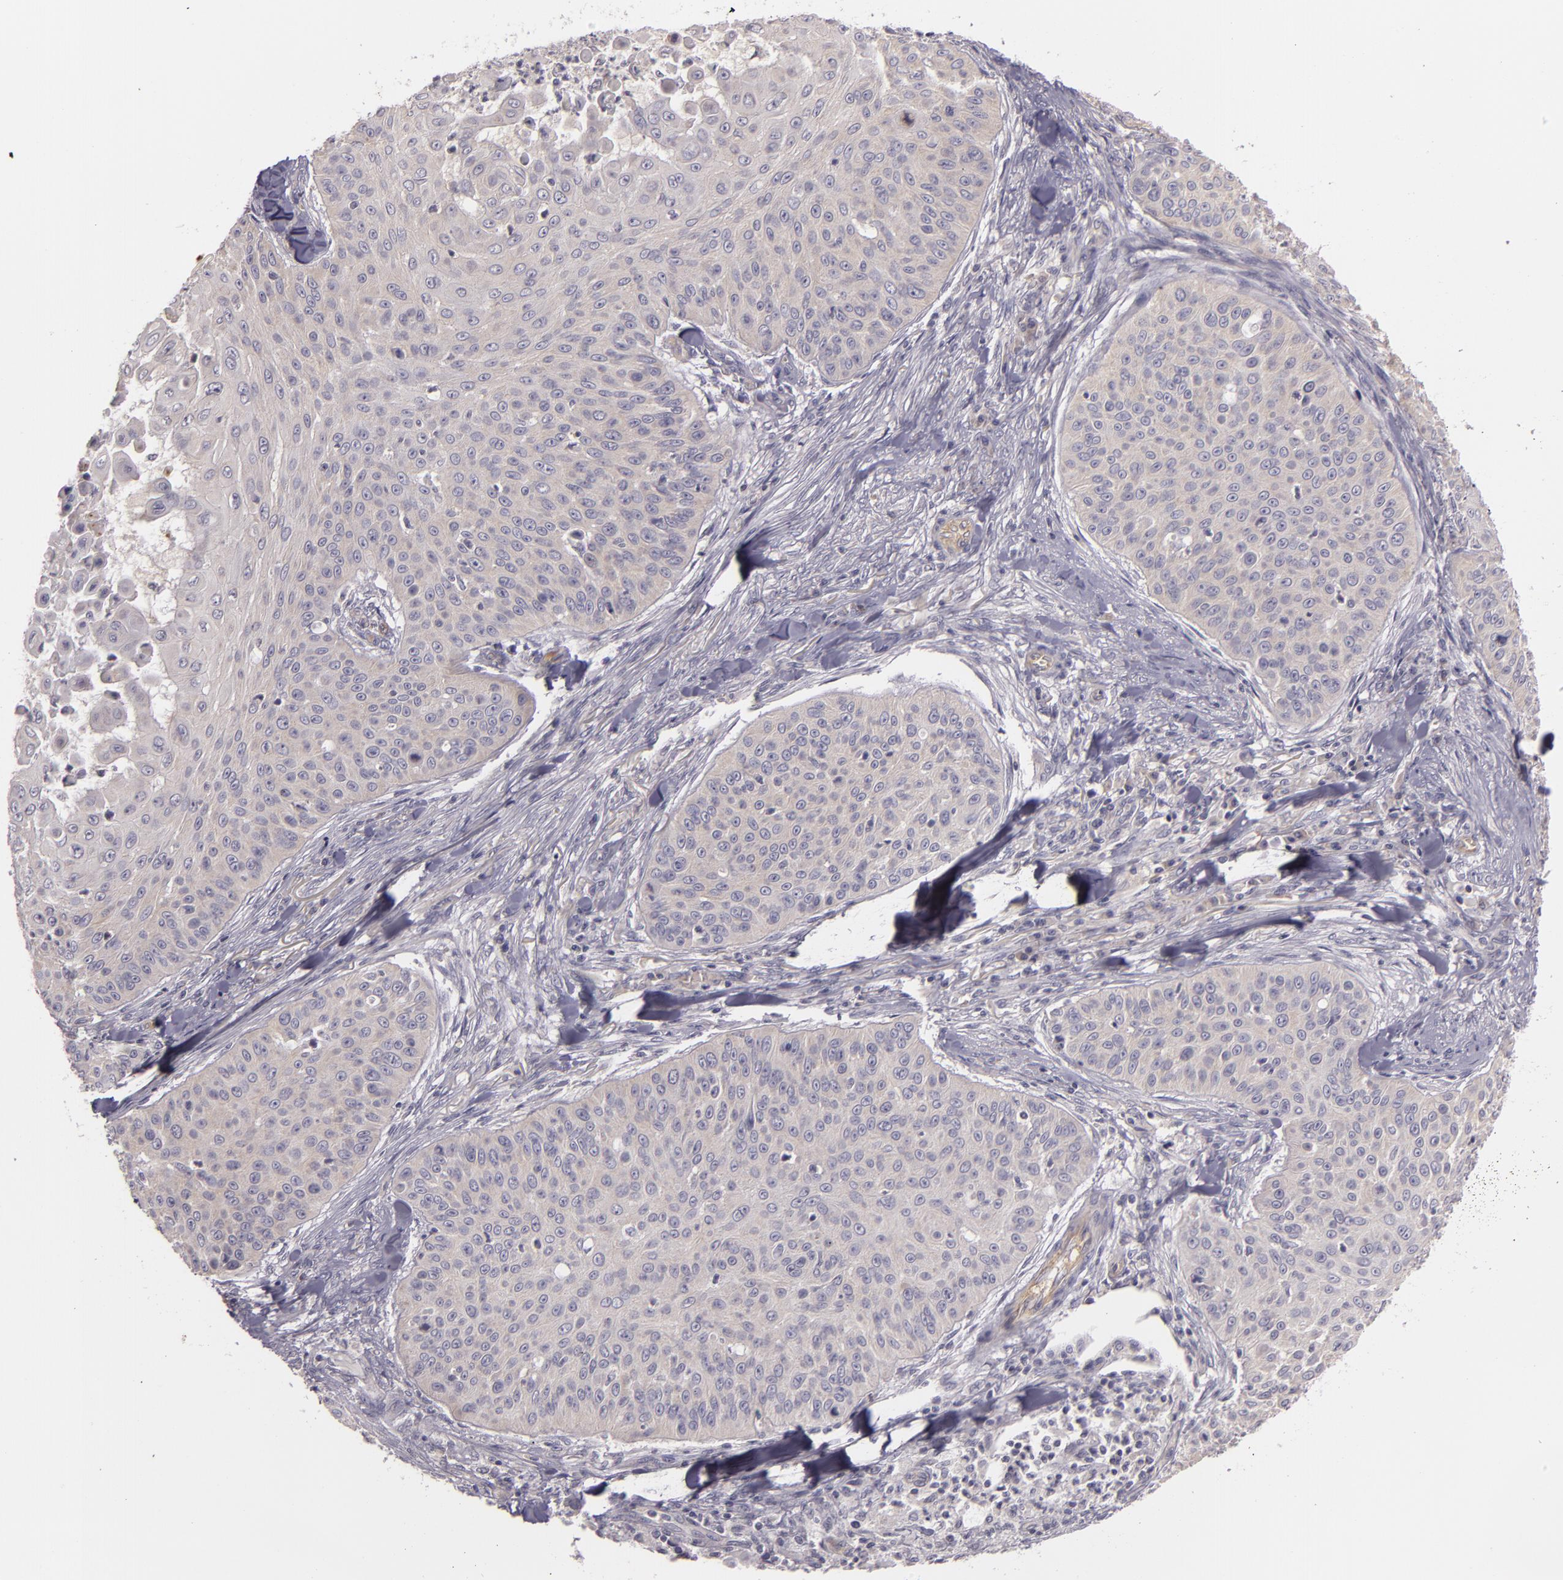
{"staining": {"intensity": "negative", "quantity": "none", "location": "none"}, "tissue": "skin cancer", "cell_type": "Tumor cells", "image_type": "cancer", "snomed": [{"axis": "morphology", "description": "Squamous cell carcinoma, NOS"}, {"axis": "topography", "description": "Skin"}], "caption": "Immunohistochemistry (IHC) micrograph of neoplastic tissue: human skin cancer stained with DAB (3,3'-diaminobenzidine) reveals no significant protein staining in tumor cells. (DAB (3,3'-diaminobenzidine) immunohistochemistry (IHC), high magnification).", "gene": "RALGAPA1", "patient": {"sex": "male", "age": 82}}